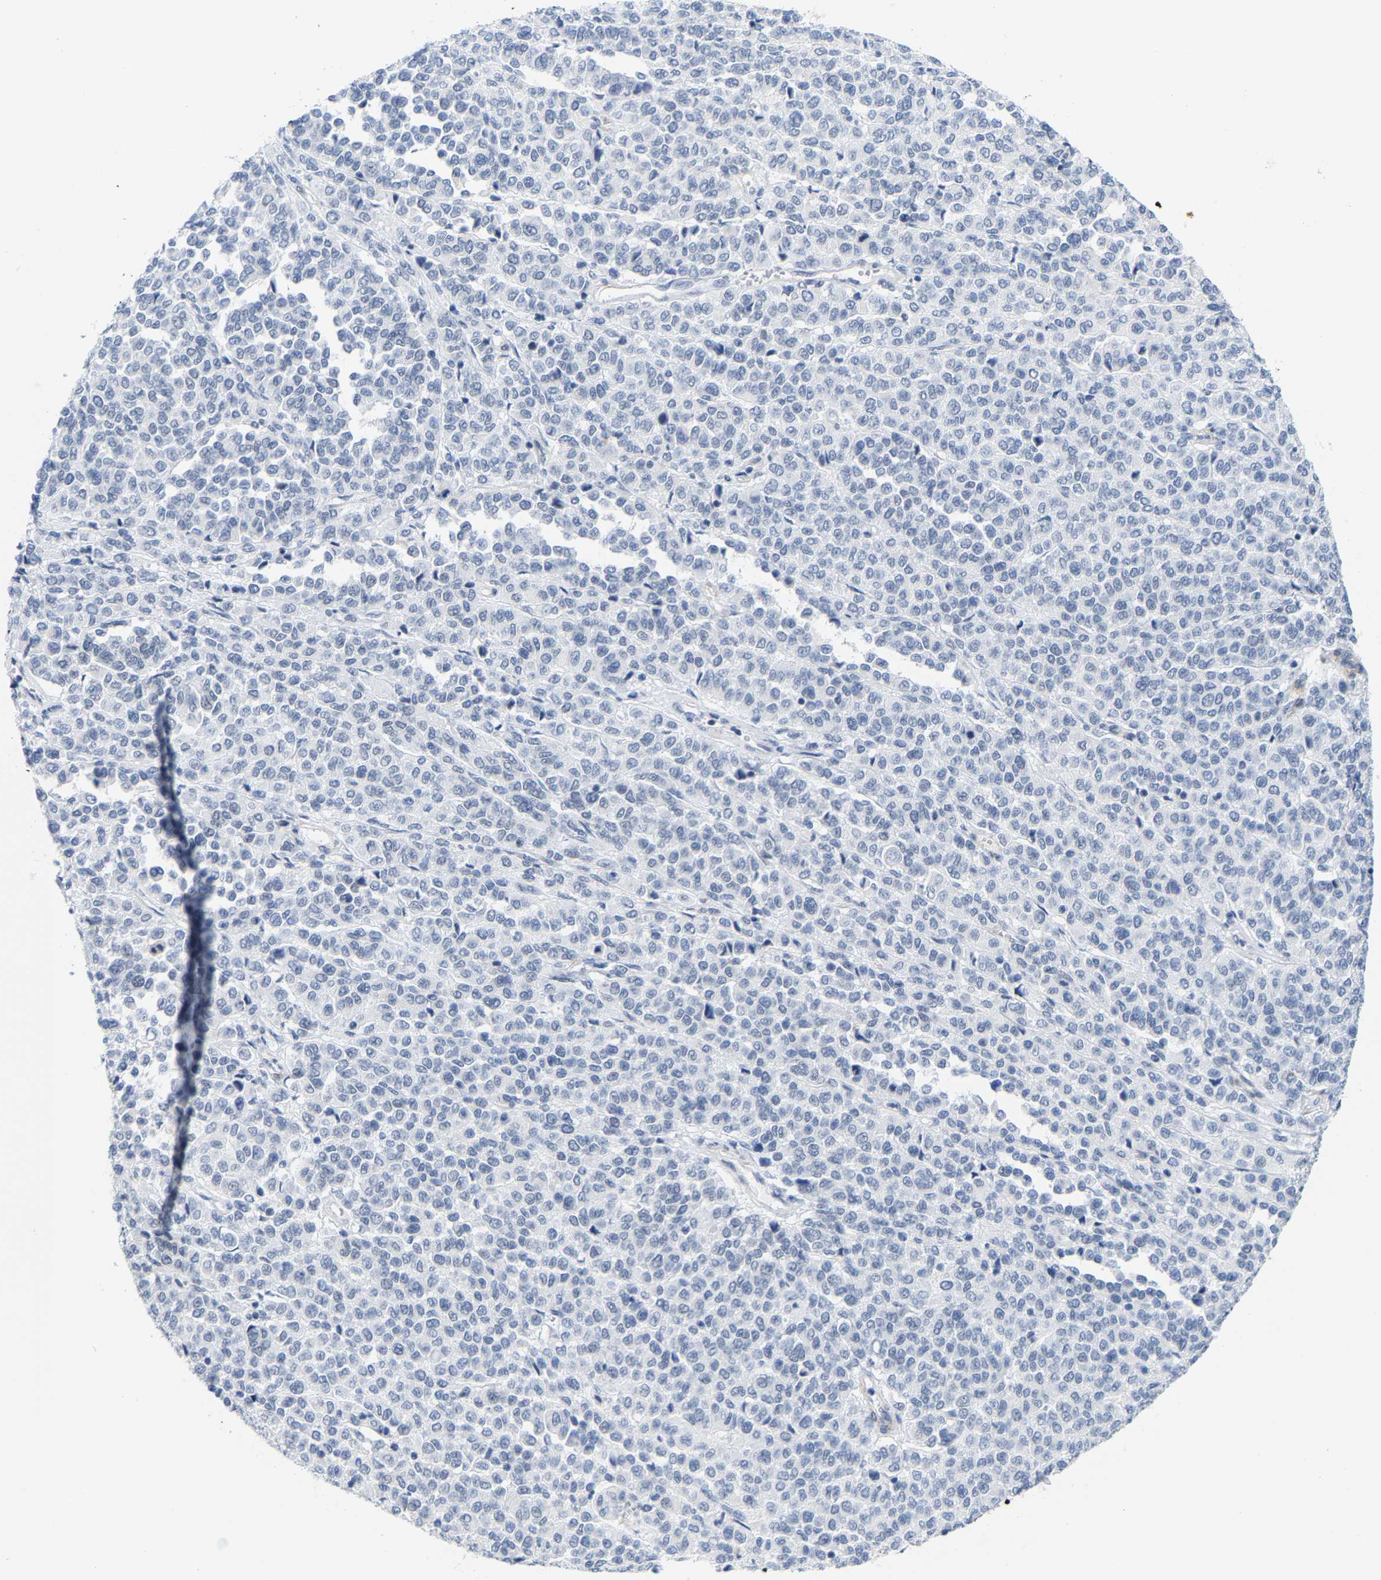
{"staining": {"intensity": "negative", "quantity": "none", "location": "none"}, "tissue": "melanoma", "cell_type": "Tumor cells", "image_type": "cancer", "snomed": [{"axis": "morphology", "description": "Malignant melanoma, Metastatic site"}, {"axis": "topography", "description": "Pancreas"}], "caption": "Malignant melanoma (metastatic site) stained for a protein using immunohistochemistry (IHC) reveals no expression tumor cells.", "gene": "FAM180A", "patient": {"sex": "female", "age": 30}}